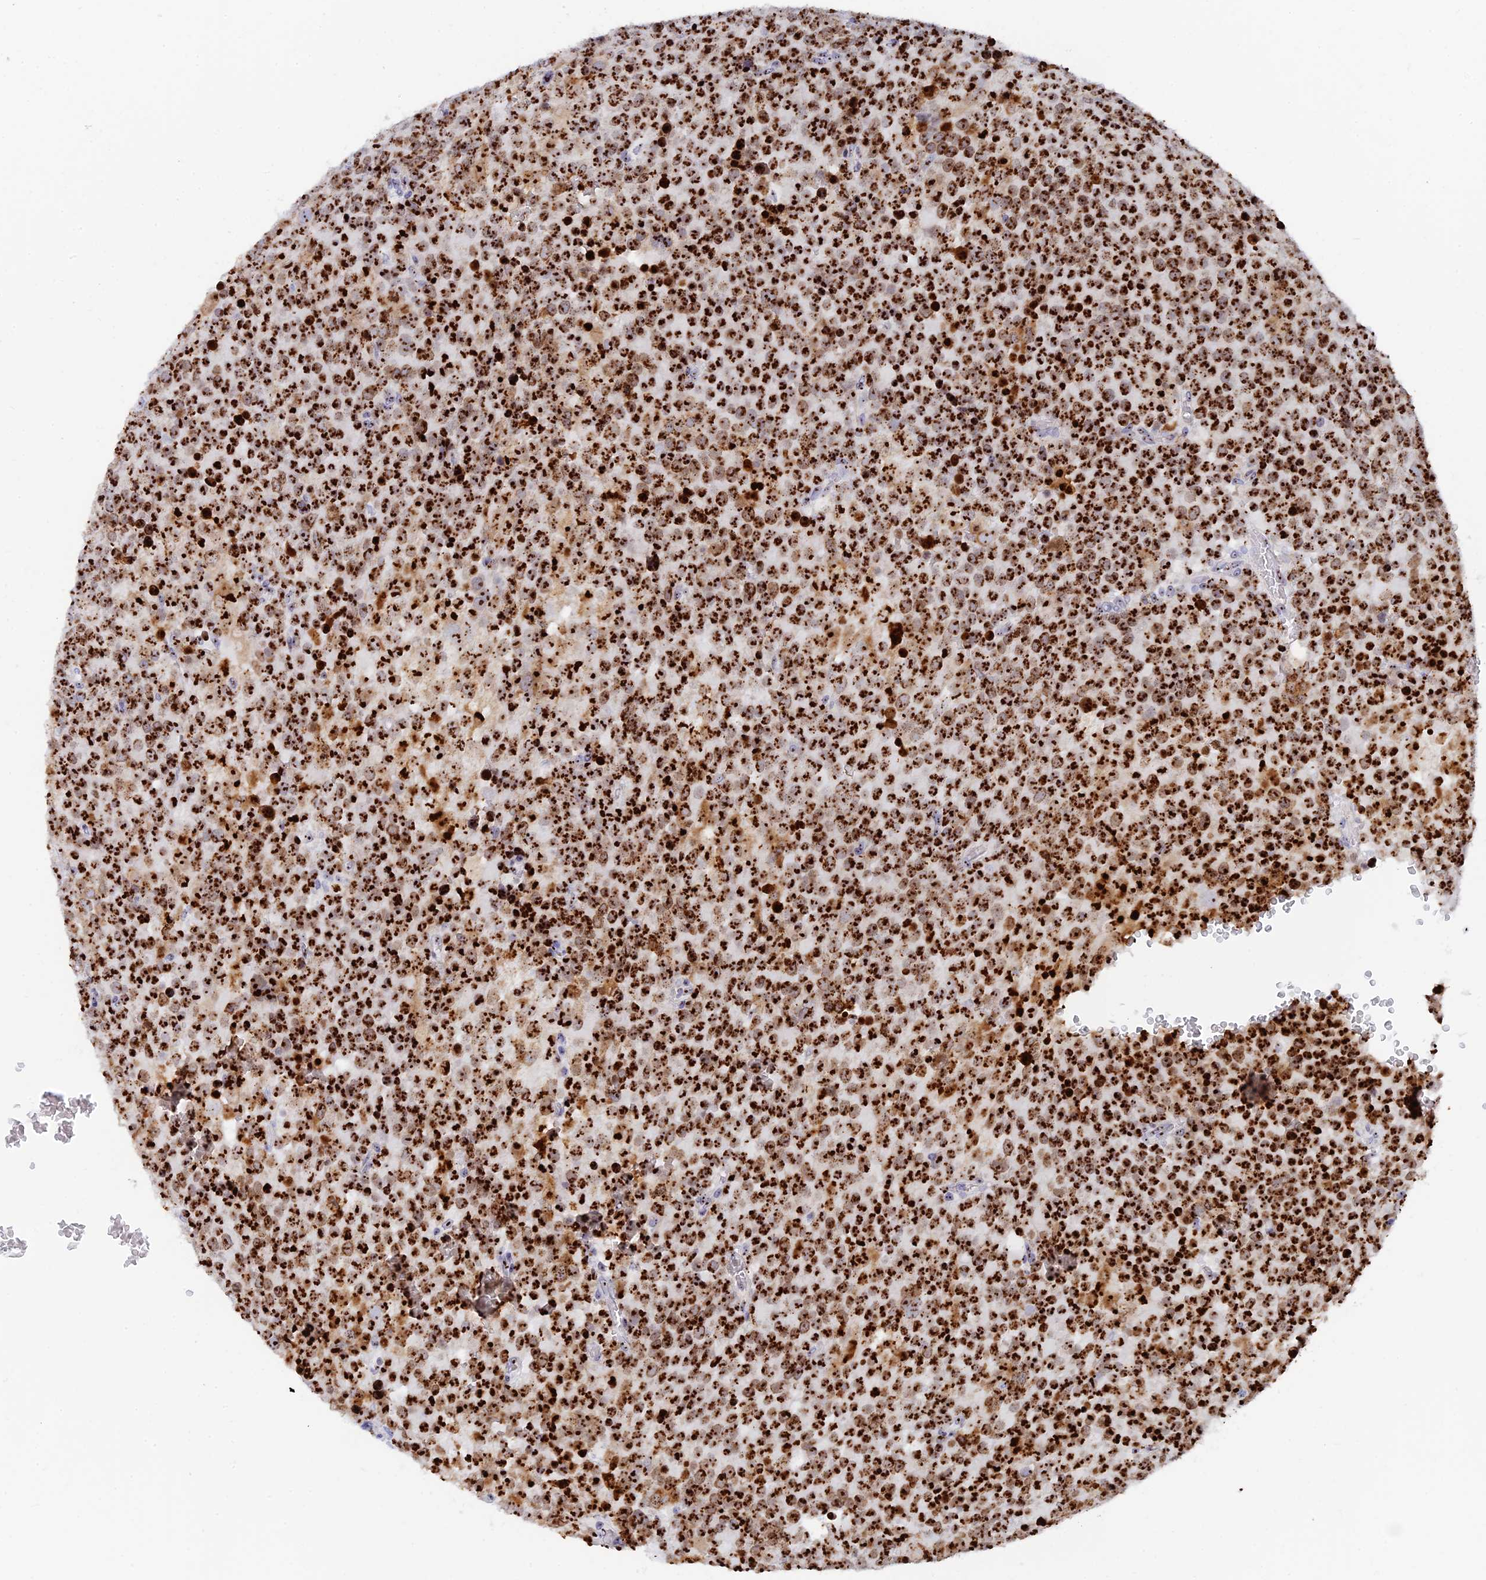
{"staining": {"intensity": "strong", "quantity": ">75%", "location": "nuclear"}, "tissue": "testis cancer", "cell_type": "Tumor cells", "image_type": "cancer", "snomed": [{"axis": "morphology", "description": "Seminoma, NOS"}, {"axis": "topography", "description": "Testis"}], "caption": "Immunohistochemistry micrograph of human seminoma (testis) stained for a protein (brown), which exhibits high levels of strong nuclear positivity in approximately >75% of tumor cells.", "gene": "RSL1D1", "patient": {"sex": "male", "age": 71}}